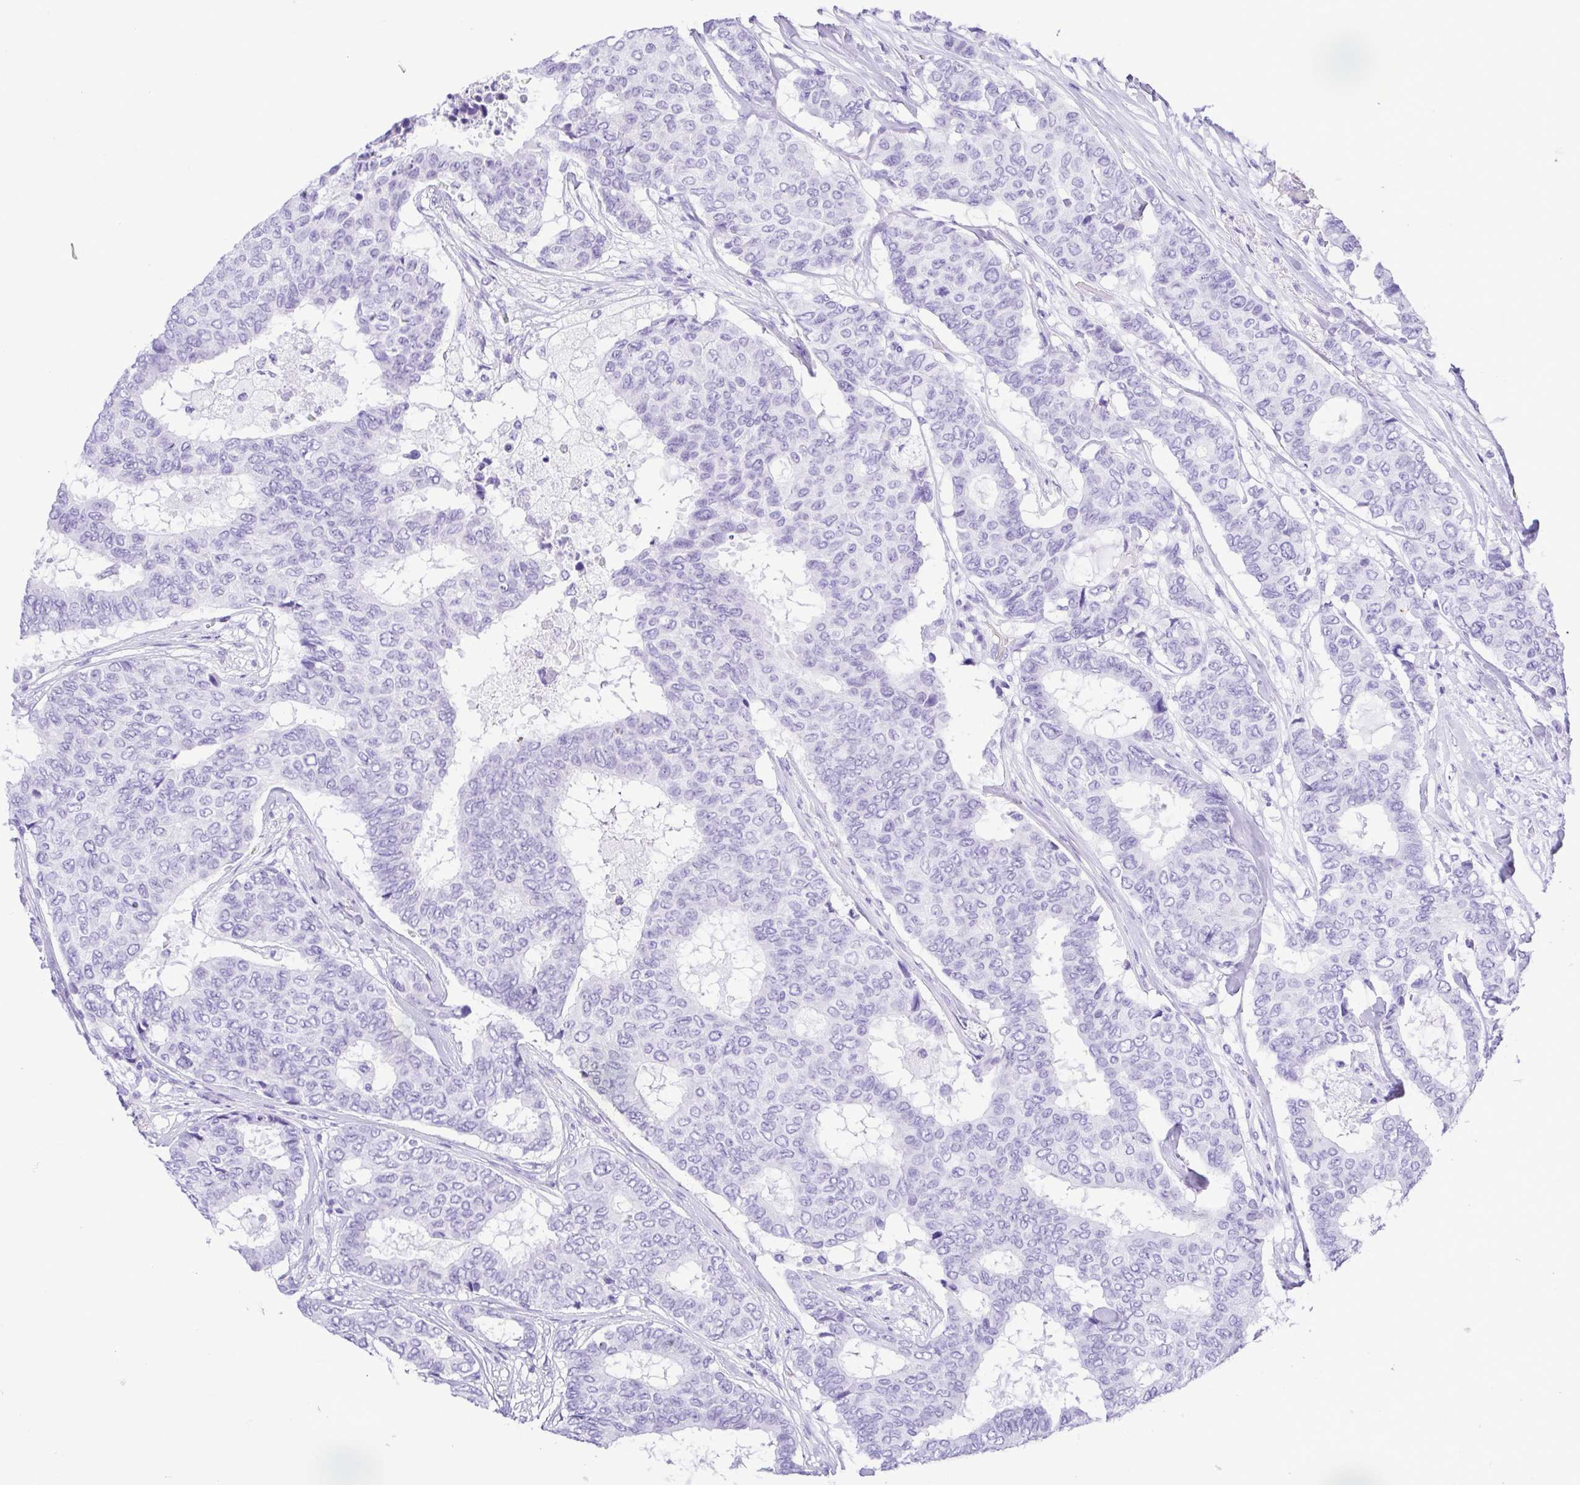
{"staining": {"intensity": "negative", "quantity": "none", "location": "none"}, "tissue": "breast cancer", "cell_type": "Tumor cells", "image_type": "cancer", "snomed": [{"axis": "morphology", "description": "Duct carcinoma"}, {"axis": "topography", "description": "Breast"}], "caption": "DAB (3,3'-diaminobenzidine) immunohistochemical staining of breast cancer (infiltrating ductal carcinoma) shows no significant staining in tumor cells.", "gene": "CDSN", "patient": {"sex": "female", "age": 75}}